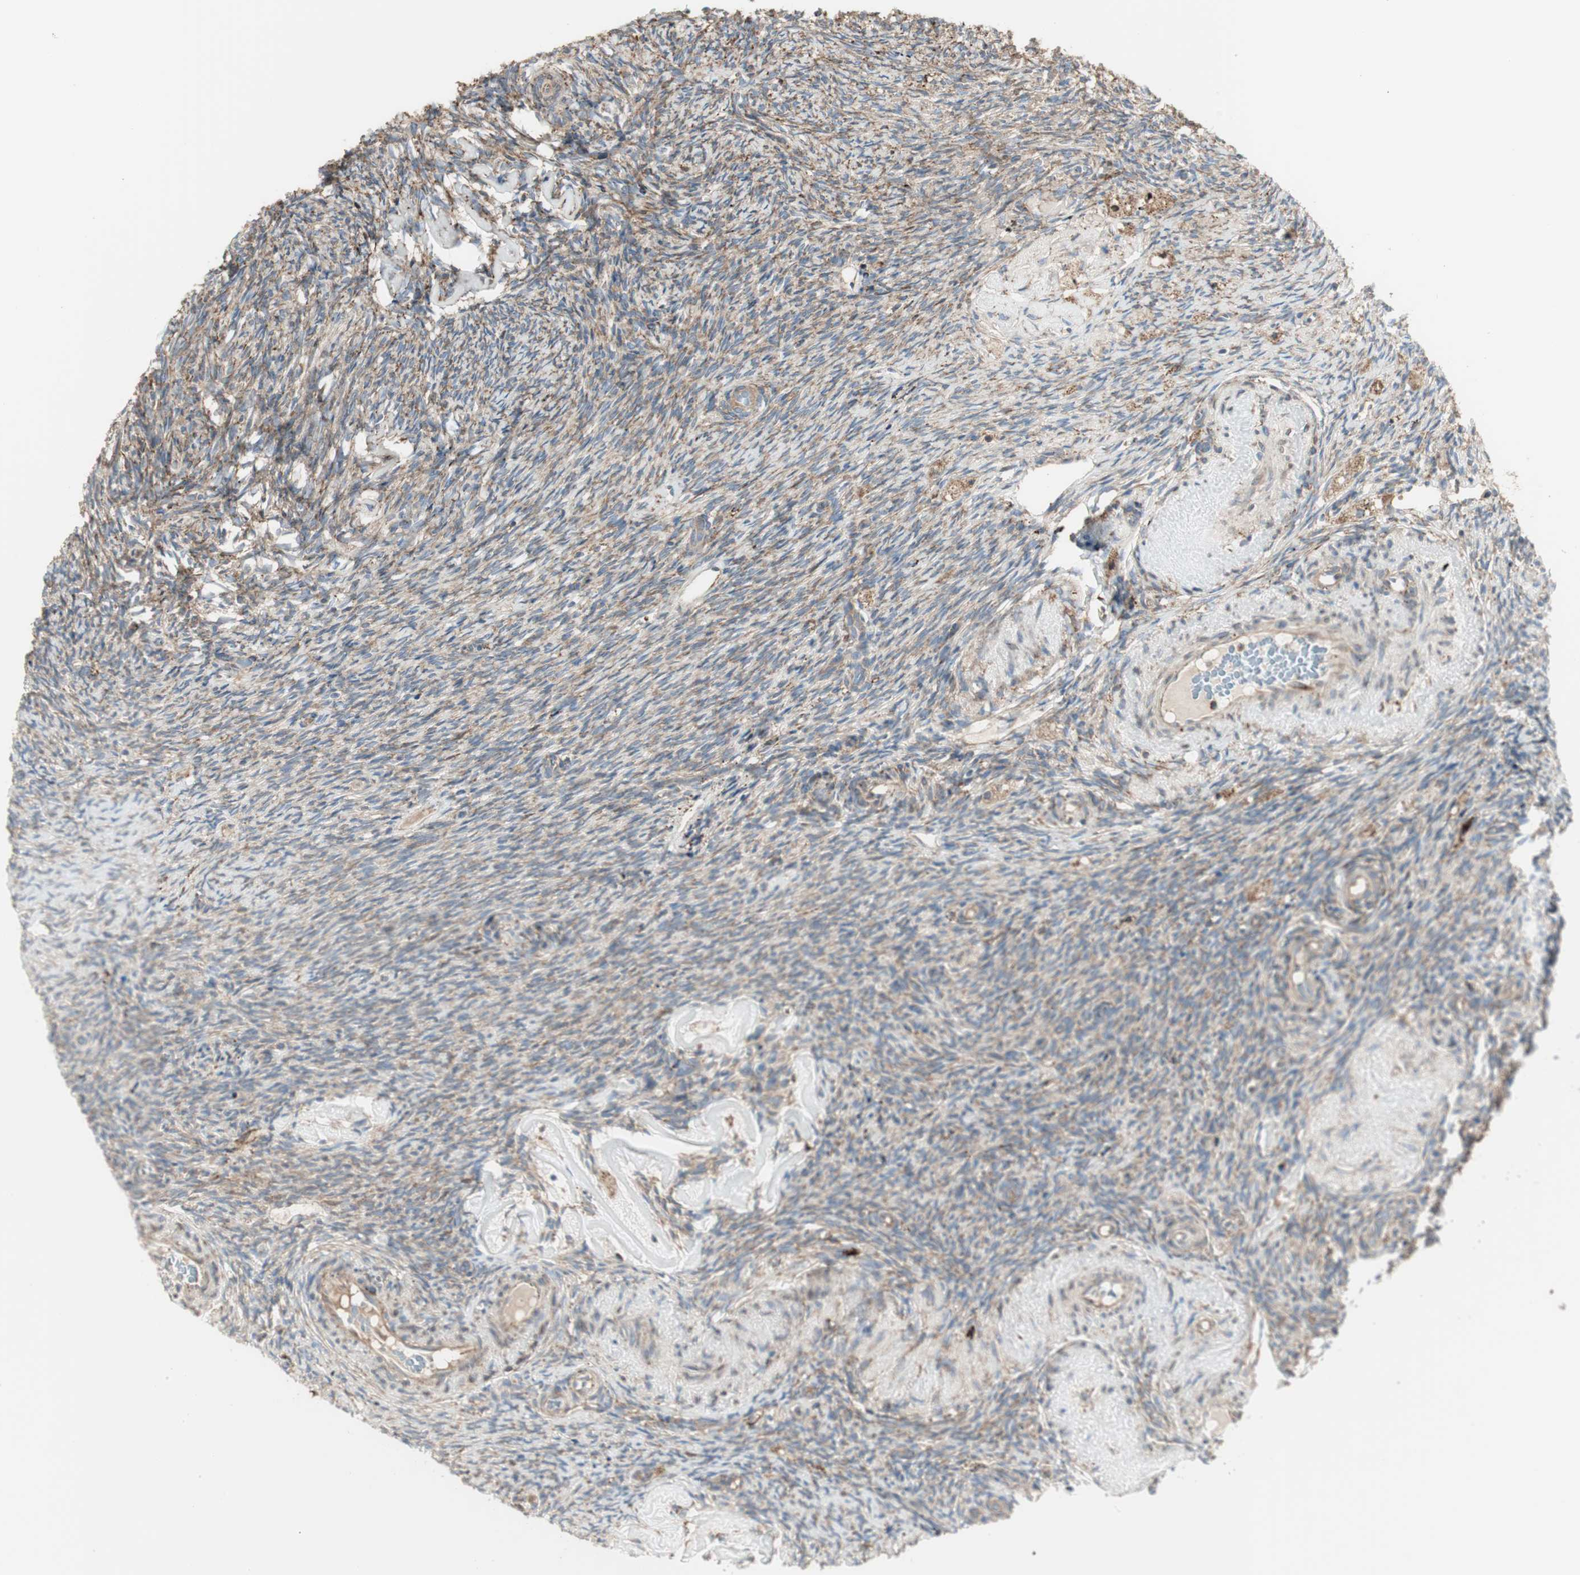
{"staining": {"intensity": "moderate", "quantity": "25%-75%", "location": "cytoplasmic/membranous"}, "tissue": "ovary", "cell_type": "Ovarian stroma cells", "image_type": "normal", "snomed": [{"axis": "morphology", "description": "Normal tissue, NOS"}, {"axis": "topography", "description": "Ovary"}], "caption": "Protein analysis of benign ovary demonstrates moderate cytoplasmic/membranous staining in about 25%-75% of ovarian stroma cells. (DAB IHC, brown staining for protein, blue staining for nuclei).", "gene": "HSP90B1", "patient": {"sex": "female", "age": 60}}